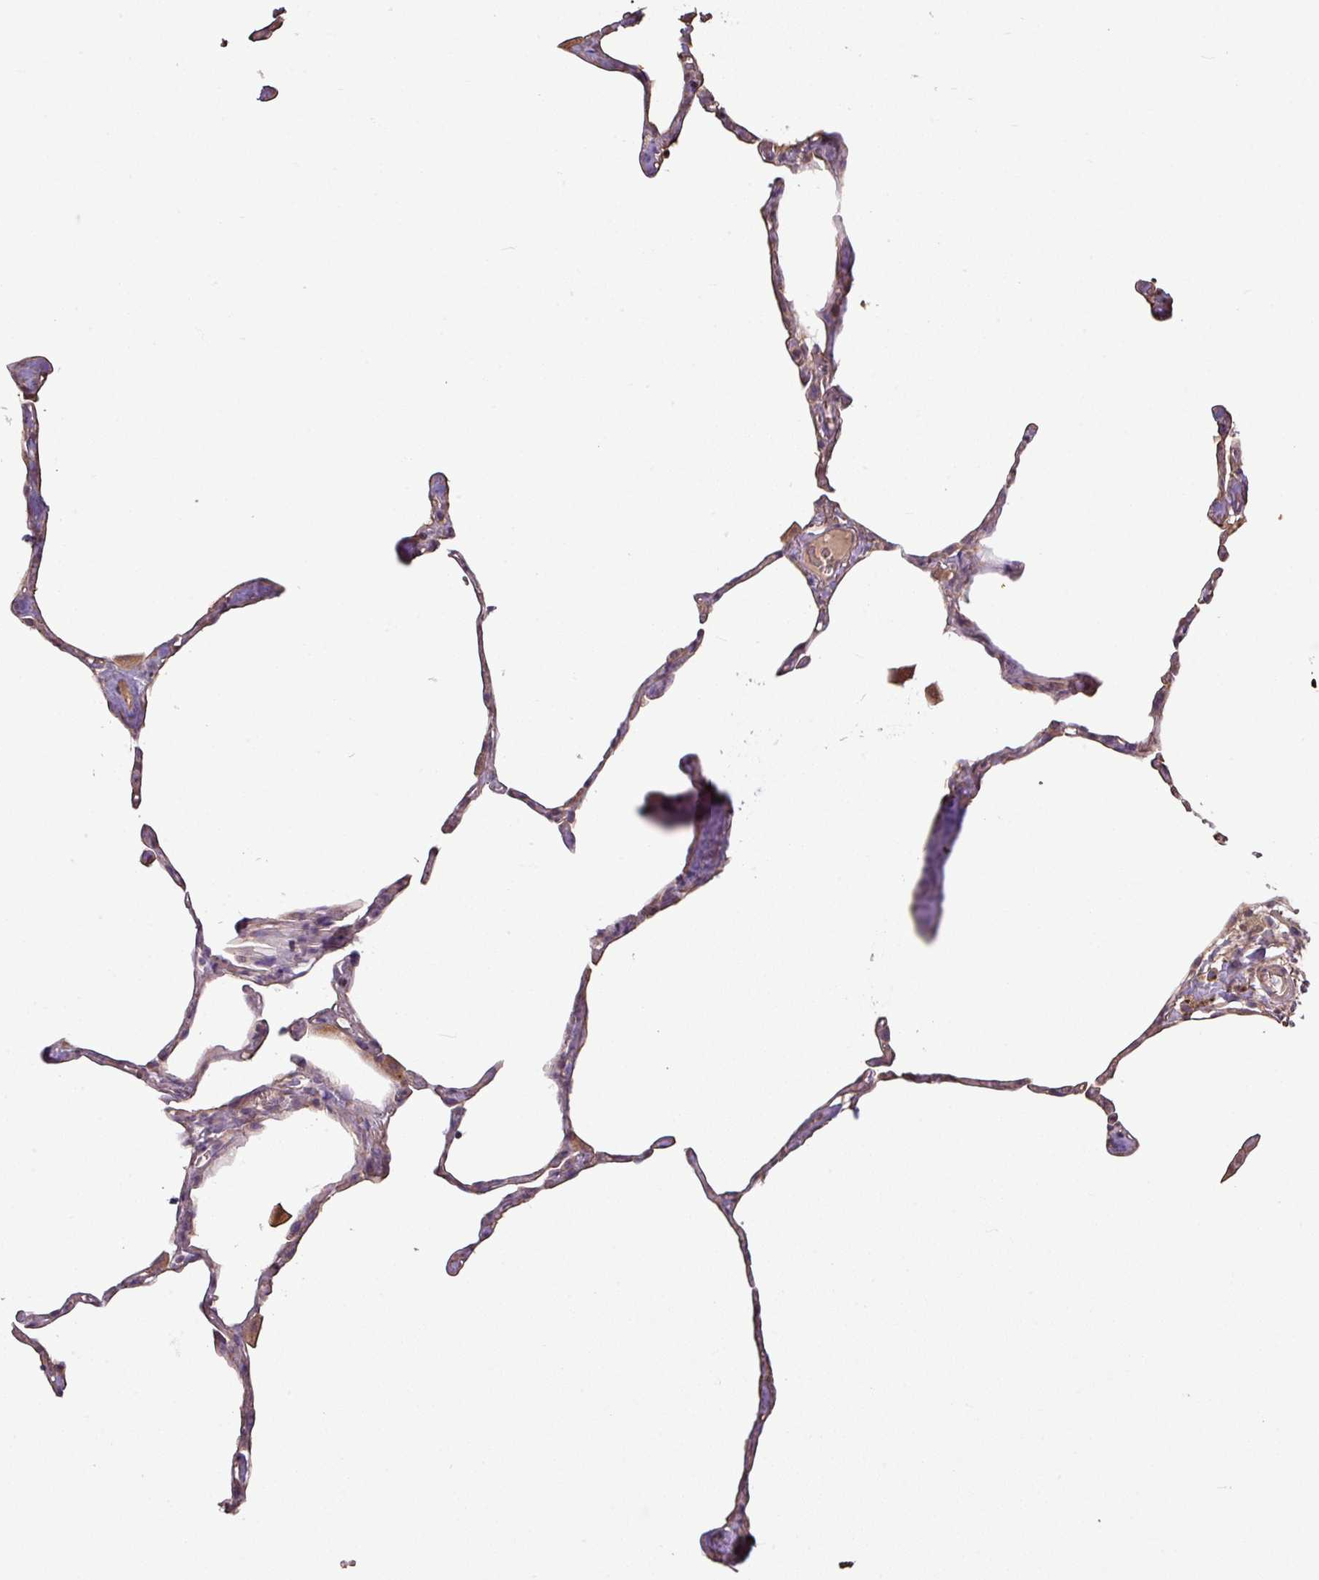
{"staining": {"intensity": "weak", "quantity": ">75%", "location": "cytoplasmic/membranous"}, "tissue": "lung", "cell_type": "Alveolar cells", "image_type": "normal", "snomed": [{"axis": "morphology", "description": "Normal tissue, NOS"}, {"axis": "topography", "description": "Lung"}], "caption": "A high-resolution image shows immunohistochemistry staining of benign lung, which reveals weak cytoplasmic/membranous positivity in about >75% of alveolar cells. (DAB (3,3'-diaminobenzidine) IHC, brown staining for protein, blue staining for nuclei).", "gene": "NHSL2", "patient": {"sex": "male", "age": 65}}